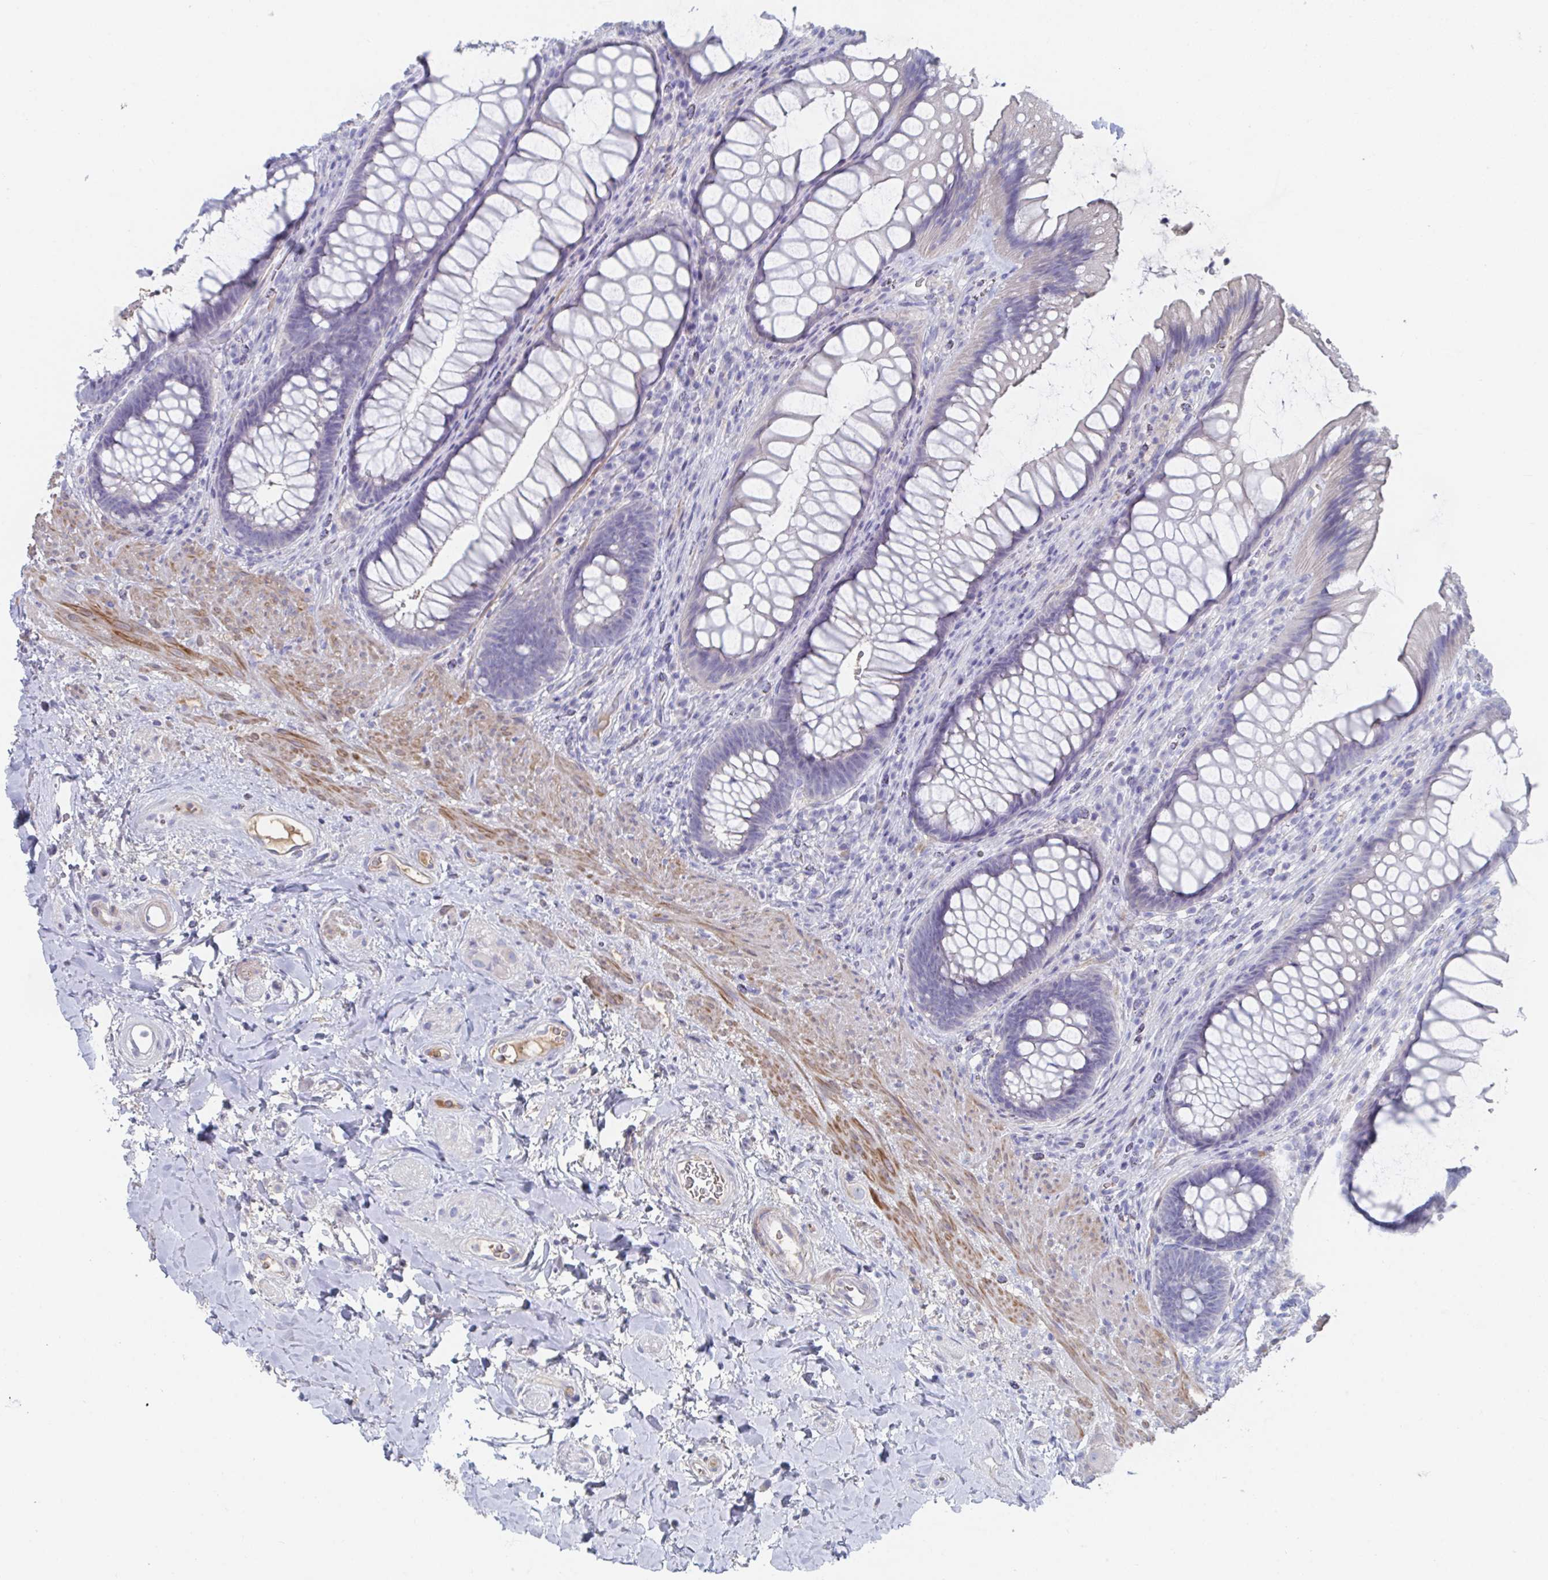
{"staining": {"intensity": "negative", "quantity": "none", "location": "none"}, "tissue": "rectum", "cell_type": "Glandular cells", "image_type": "normal", "snomed": [{"axis": "morphology", "description": "Normal tissue, NOS"}, {"axis": "topography", "description": "Rectum"}], "caption": "Immunohistochemical staining of unremarkable rectum displays no significant staining in glandular cells.", "gene": "TNFAIP6", "patient": {"sex": "male", "age": 53}}